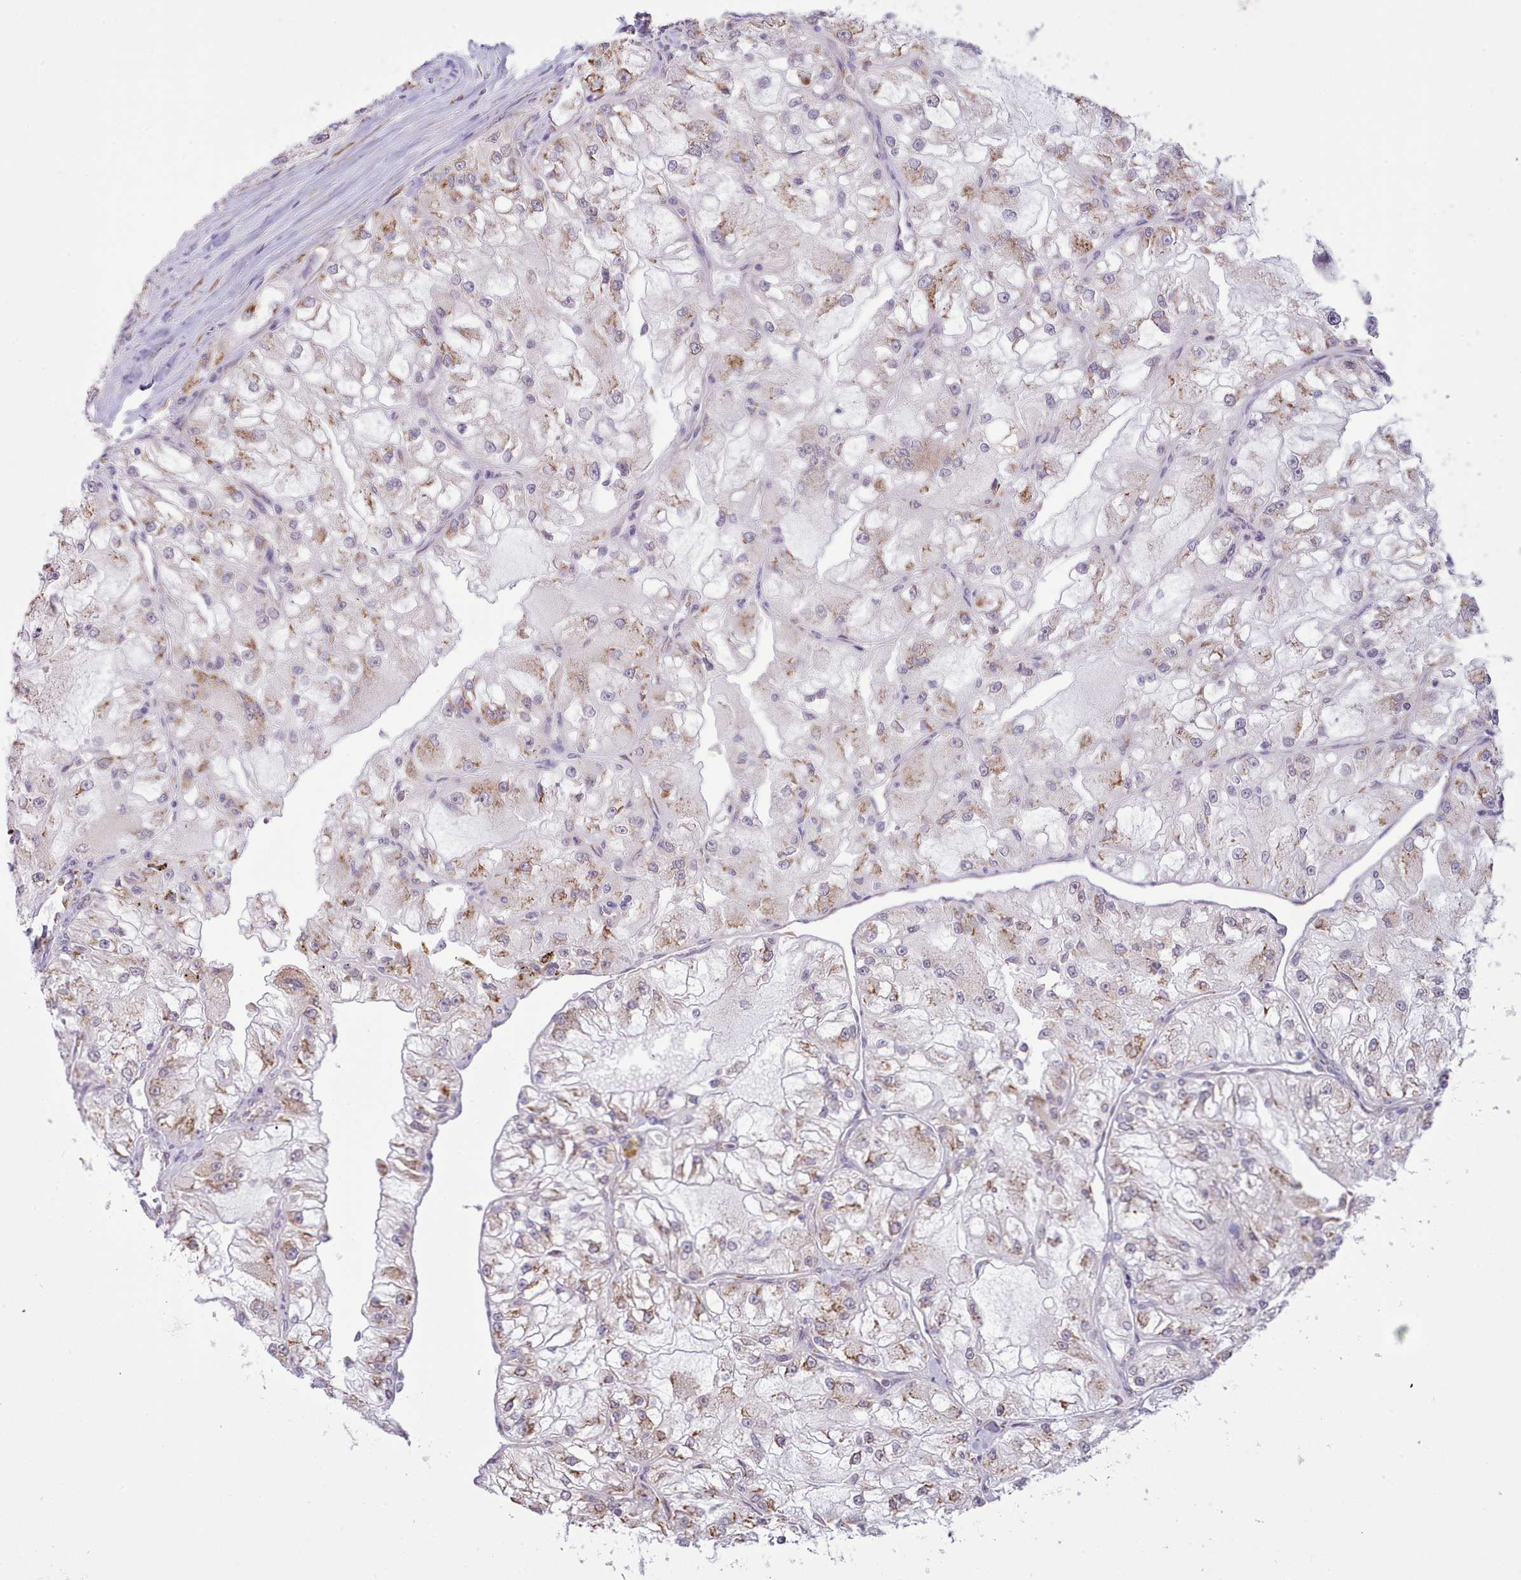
{"staining": {"intensity": "moderate", "quantity": "25%-75%", "location": "cytoplasmic/membranous"}, "tissue": "renal cancer", "cell_type": "Tumor cells", "image_type": "cancer", "snomed": [{"axis": "morphology", "description": "Adenocarcinoma, NOS"}, {"axis": "topography", "description": "Kidney"}], "caption": "The micrograph shows immunohistochemical staining of renal adenocarcinoma. There is moderate cytoplasmic/membranous staining is identified in approximately 25%-75% of tumor cells. (DAB IHC, brown staining for protein, blue staining for nuclei).", "gene": "SEC61B", "patient": {"sex": "female", "age": 72}}